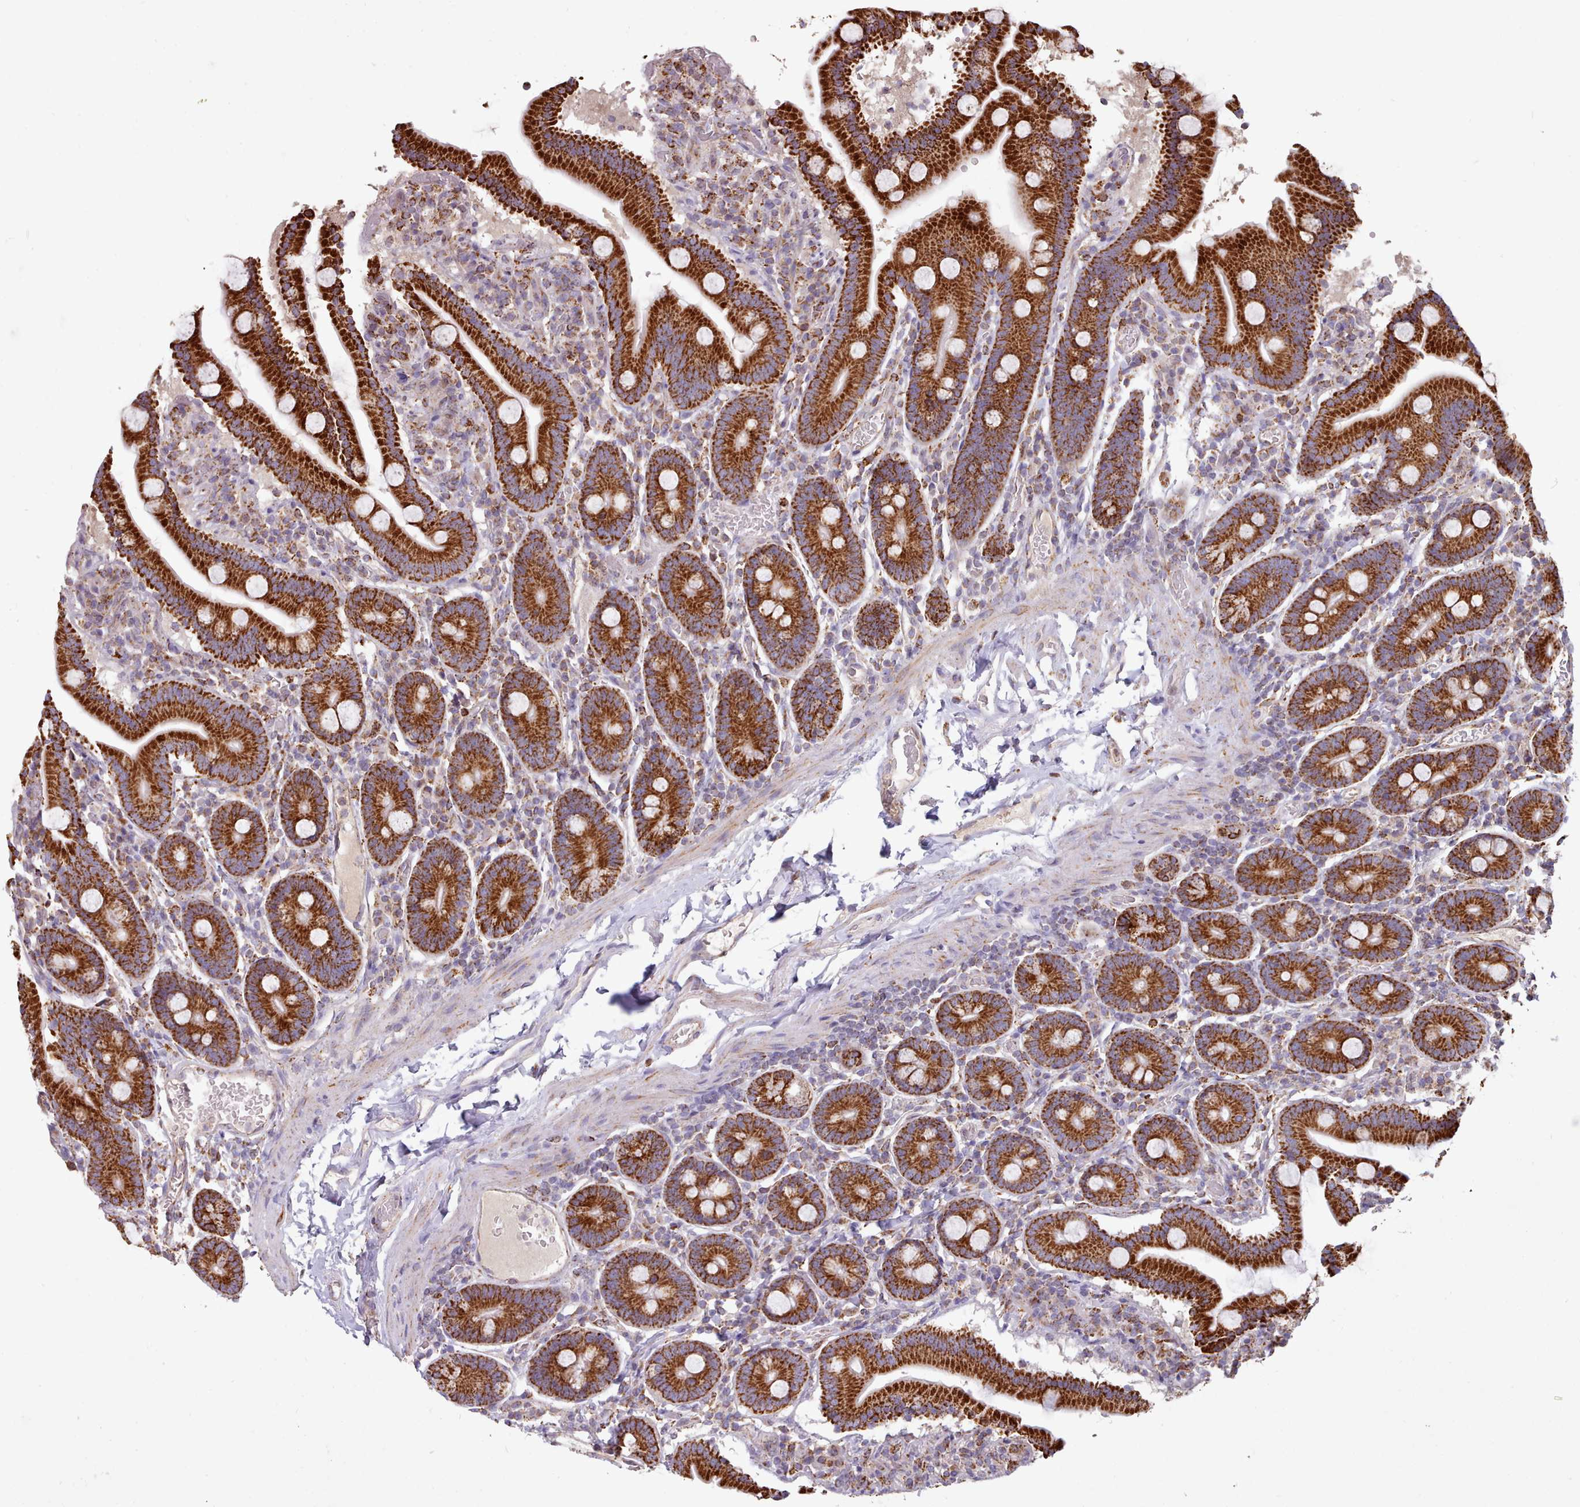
{"staining": {"intensity": "strong", "quantity": ">75%", "location": "cytoplasmic/membranous"}, "tissue": "duodenum", "cell_type": "Glandular cells", "image_type": "normal", "snomed": [{"axis": "morphology", "description": "Normal tissue, NOS"}, {"axis": "topography", "description": "Duodenum"}], "caption": "About >75% of glandular cells in normal human duodenum exhibit strong cytoplasmic/membranous protein staining as visualized by brown immunohistochemical staining.", "gene": "HSDL2", "patient": {"sex": "male", "age": 55}}